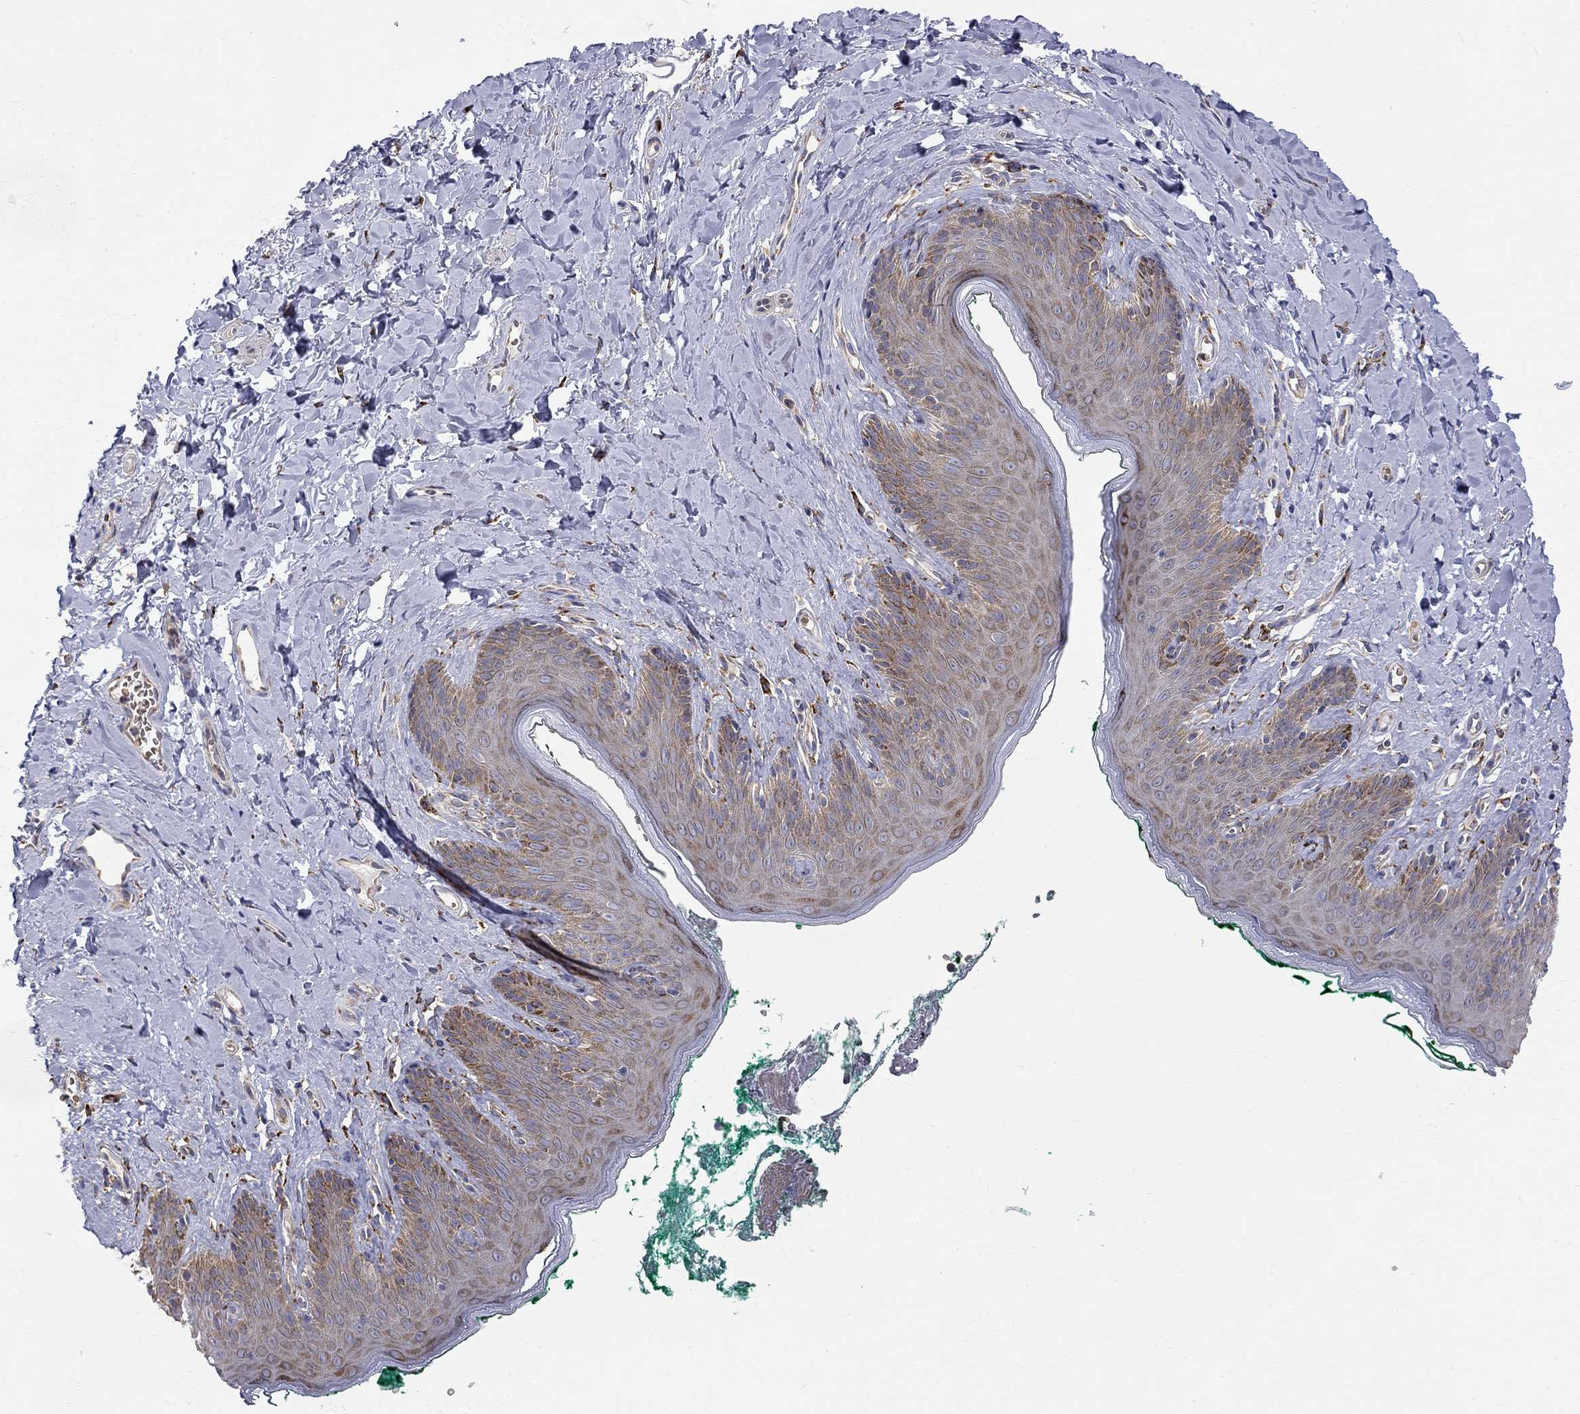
{"staining": {"intensity": "moderate", "quantity": "25%-75%", "location": "cytoplasmic/membranous"}, "tissue": "skin", "cell_type": "Epidermal cells", "image_type": "normal", "snomed": [{"axis": "morphology", "description": "Normal tissue, NOS"}, {"axis": "topography", "description": "Vulva"}], "caption": "Protein staining of benign skin displays moderate cytoplasmic/membranous positivity in about 25%-75% of epidermal cells.", "gene": "CASTOR1", "patient": {"sex": "female", "age": 66}}